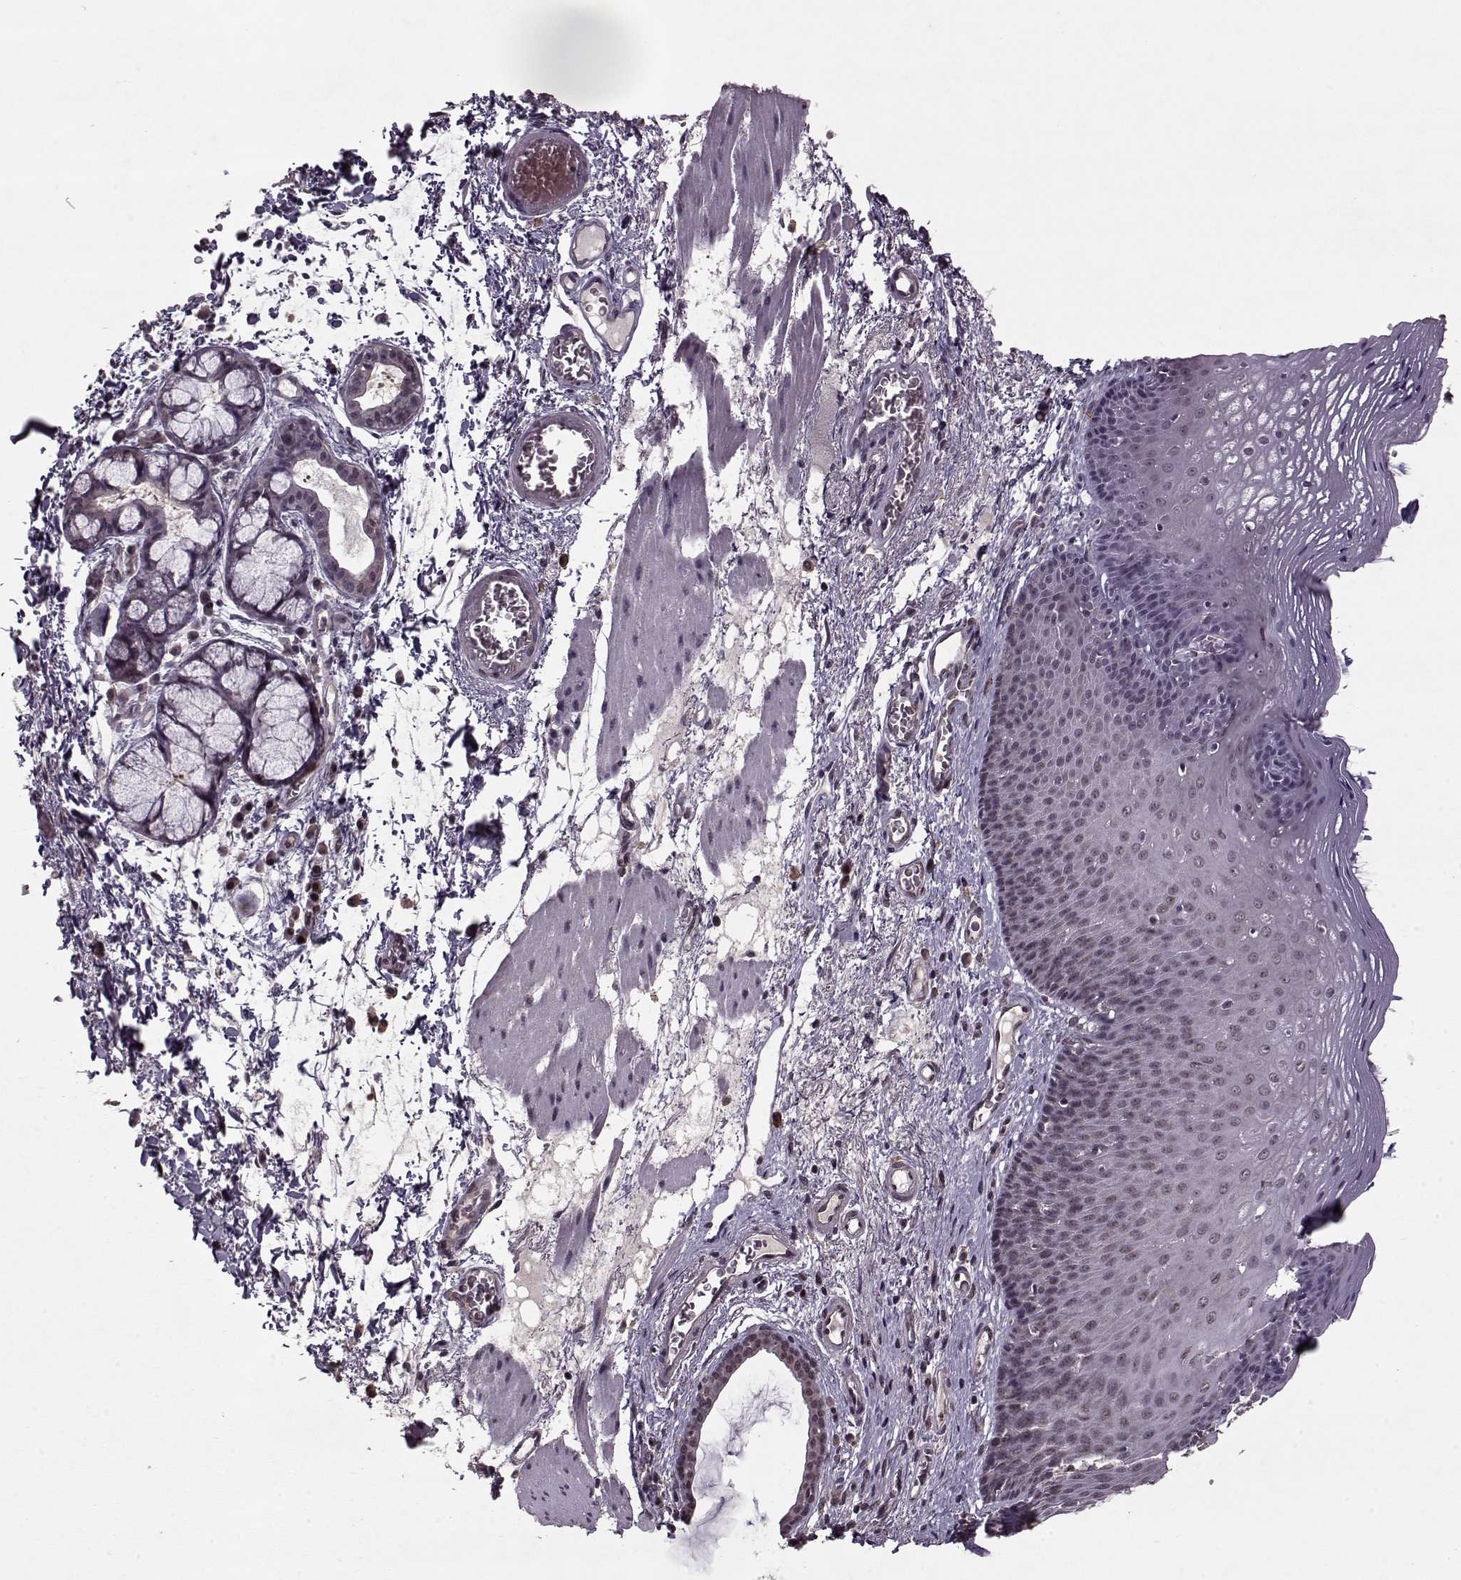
{"staining": {"intensity": "moderate", "quantity": "<25%", "location": "nuclear"}, "tissue": "esophagus", "cell_type": "Squamous epithelial cells", "image_type": "normal", "snomed": [{"axis": "morphology", "description": "Normal tissue, NOS"}, {"axis": "topography", "description": "Esophagus"}], "caption": "High-power microscopy captured an immunohistochemistry (IHC) micrograph of unremarkable esophagus, revealing moderate nuclear expression in approximately <25% of squamous epithelial cells.", "gene": "PSMA7", "patient": {"sex": "male", "age": 76}}